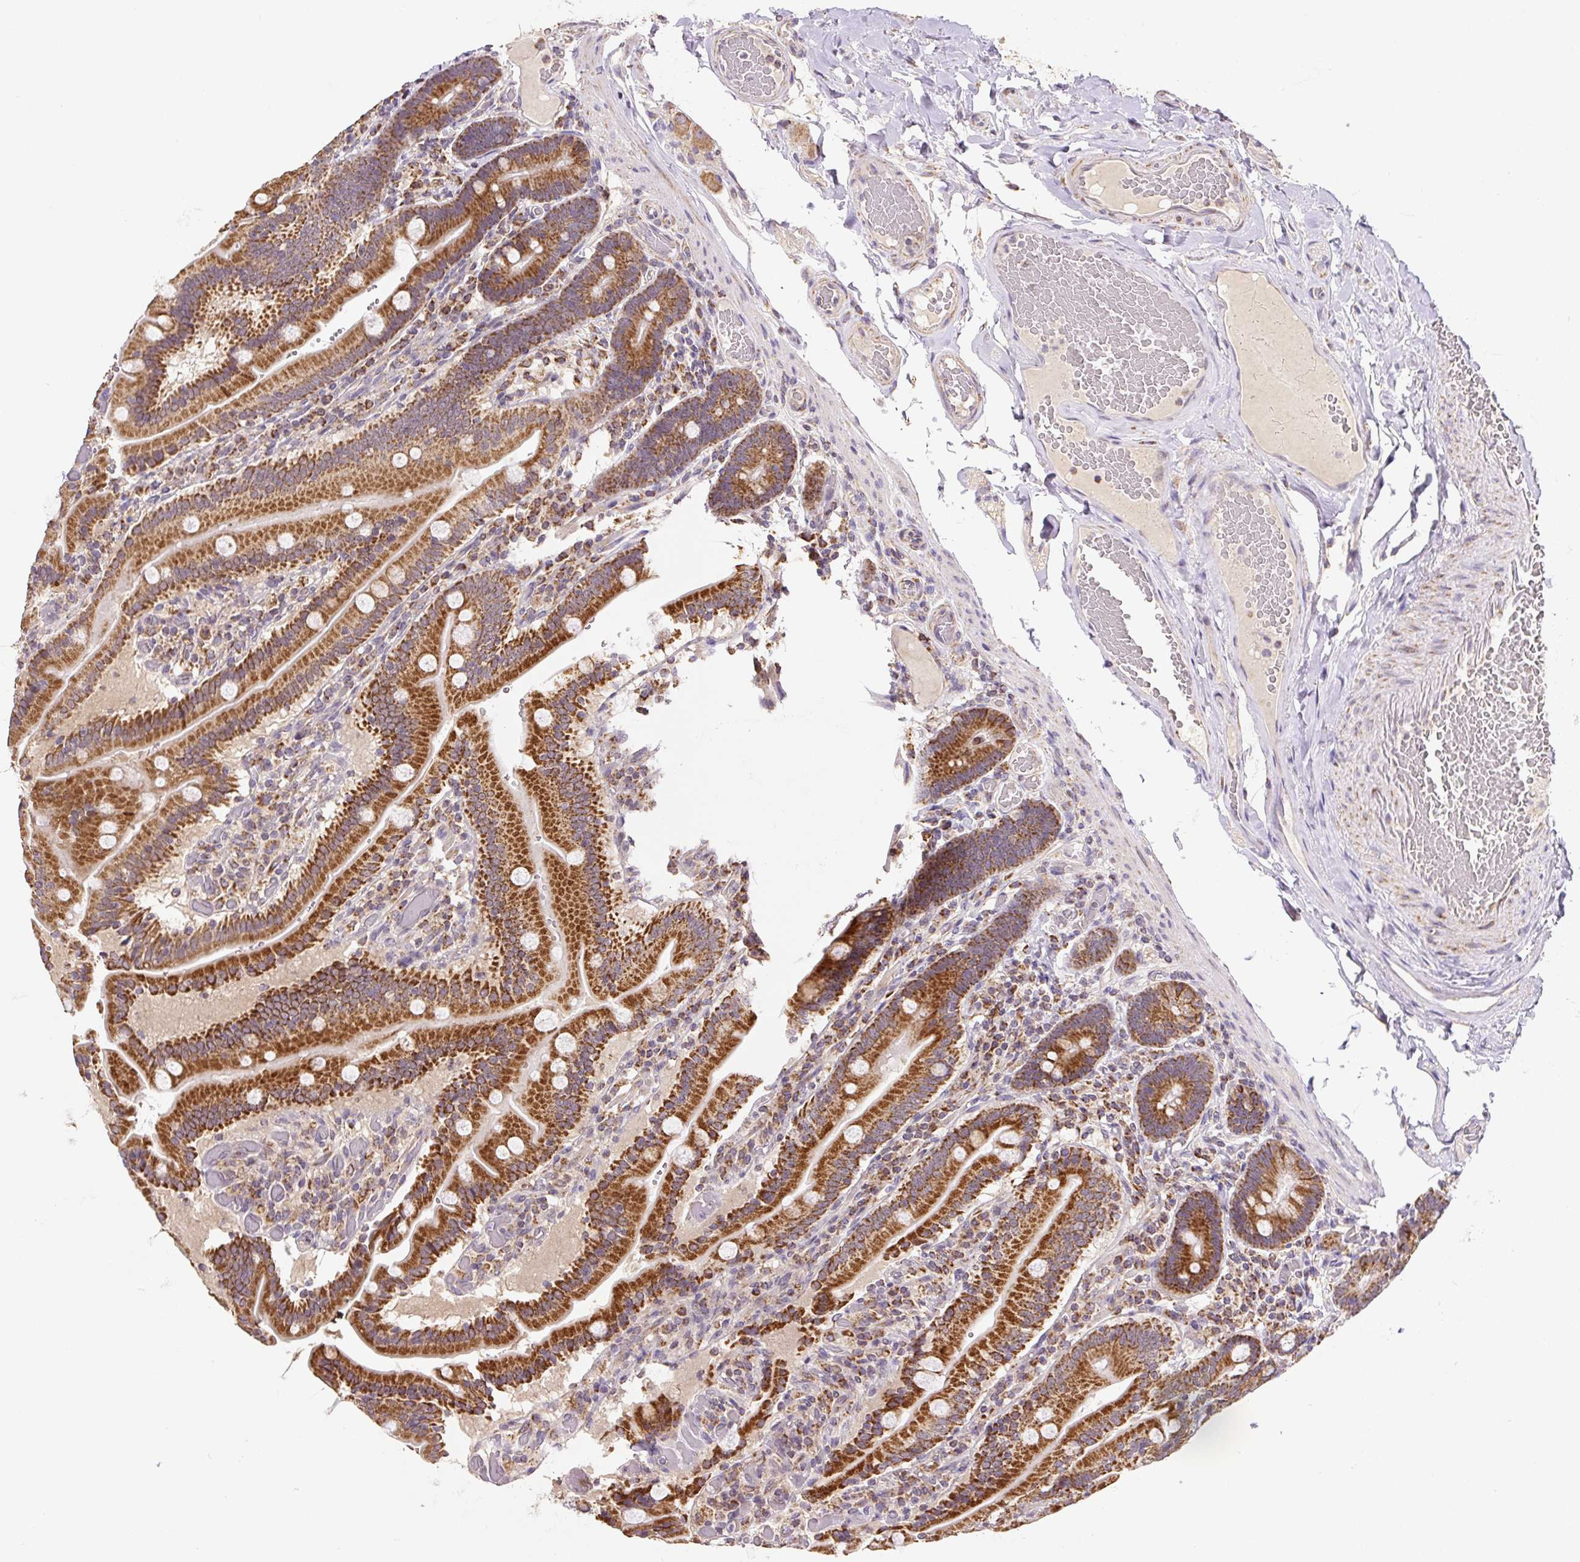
{"staining": {"intensity": "strong", "quantity": ">75%", "location": "cytoplasmic/membranous"}, "tissue": "duodenum", "cell_type": "Glandular cells", "image_type": "normal", "snomed": [{"axis": "morphology", "description": "Normal tissue, NOS"}, {"axis": "topography", "description": "Duodenum"}], "caption": "Benign duodenum demonstrates strong cytoplasmic/membranous expression in about >75% of glandular cells.", "gene": "MFSD9", "patient": {"sex": "female", "age": 62}}